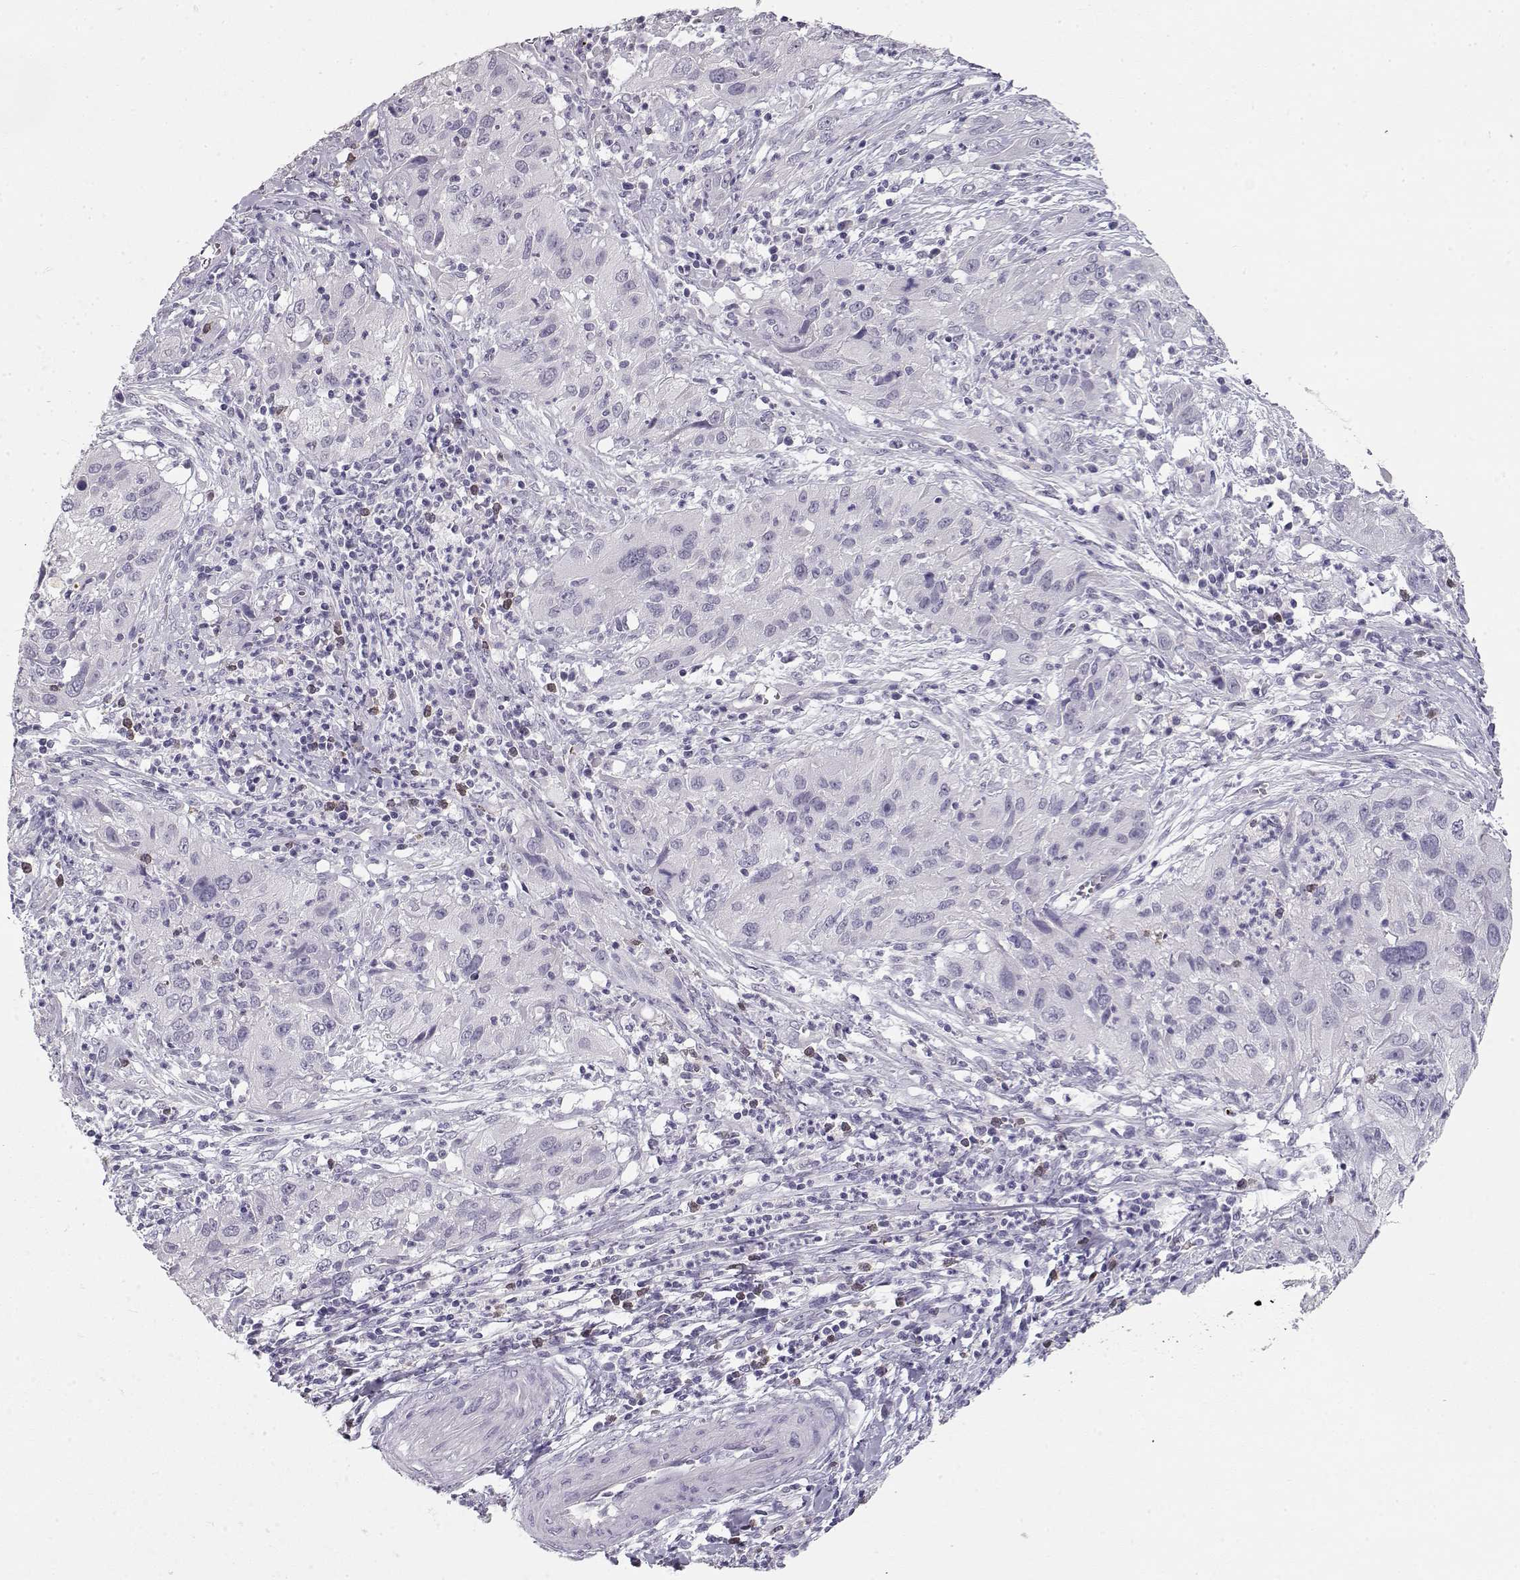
{"staining": {"intensity": "negative", "quantity": "none", "location": "none"}, "tissue": "cervical cancer", "cell_type": "Tumor cells", "image_type": "cancer", "snomed": [{"axis": "morphology", "description": "Squamous cell carcinoma, NOS"}, {"axis": "topography", "description": "Cervix"}], "caption": "An IHC histopathology image of cervical squamous cell carcinoma is shown. There is no staining in tumor cells of cervical squamous cell carcinoma. (Immunohistochemistry, brightfield microscopy, high magnification).", "gene": "NUTM1", "patient": {"sex": "female", "age": 32}}